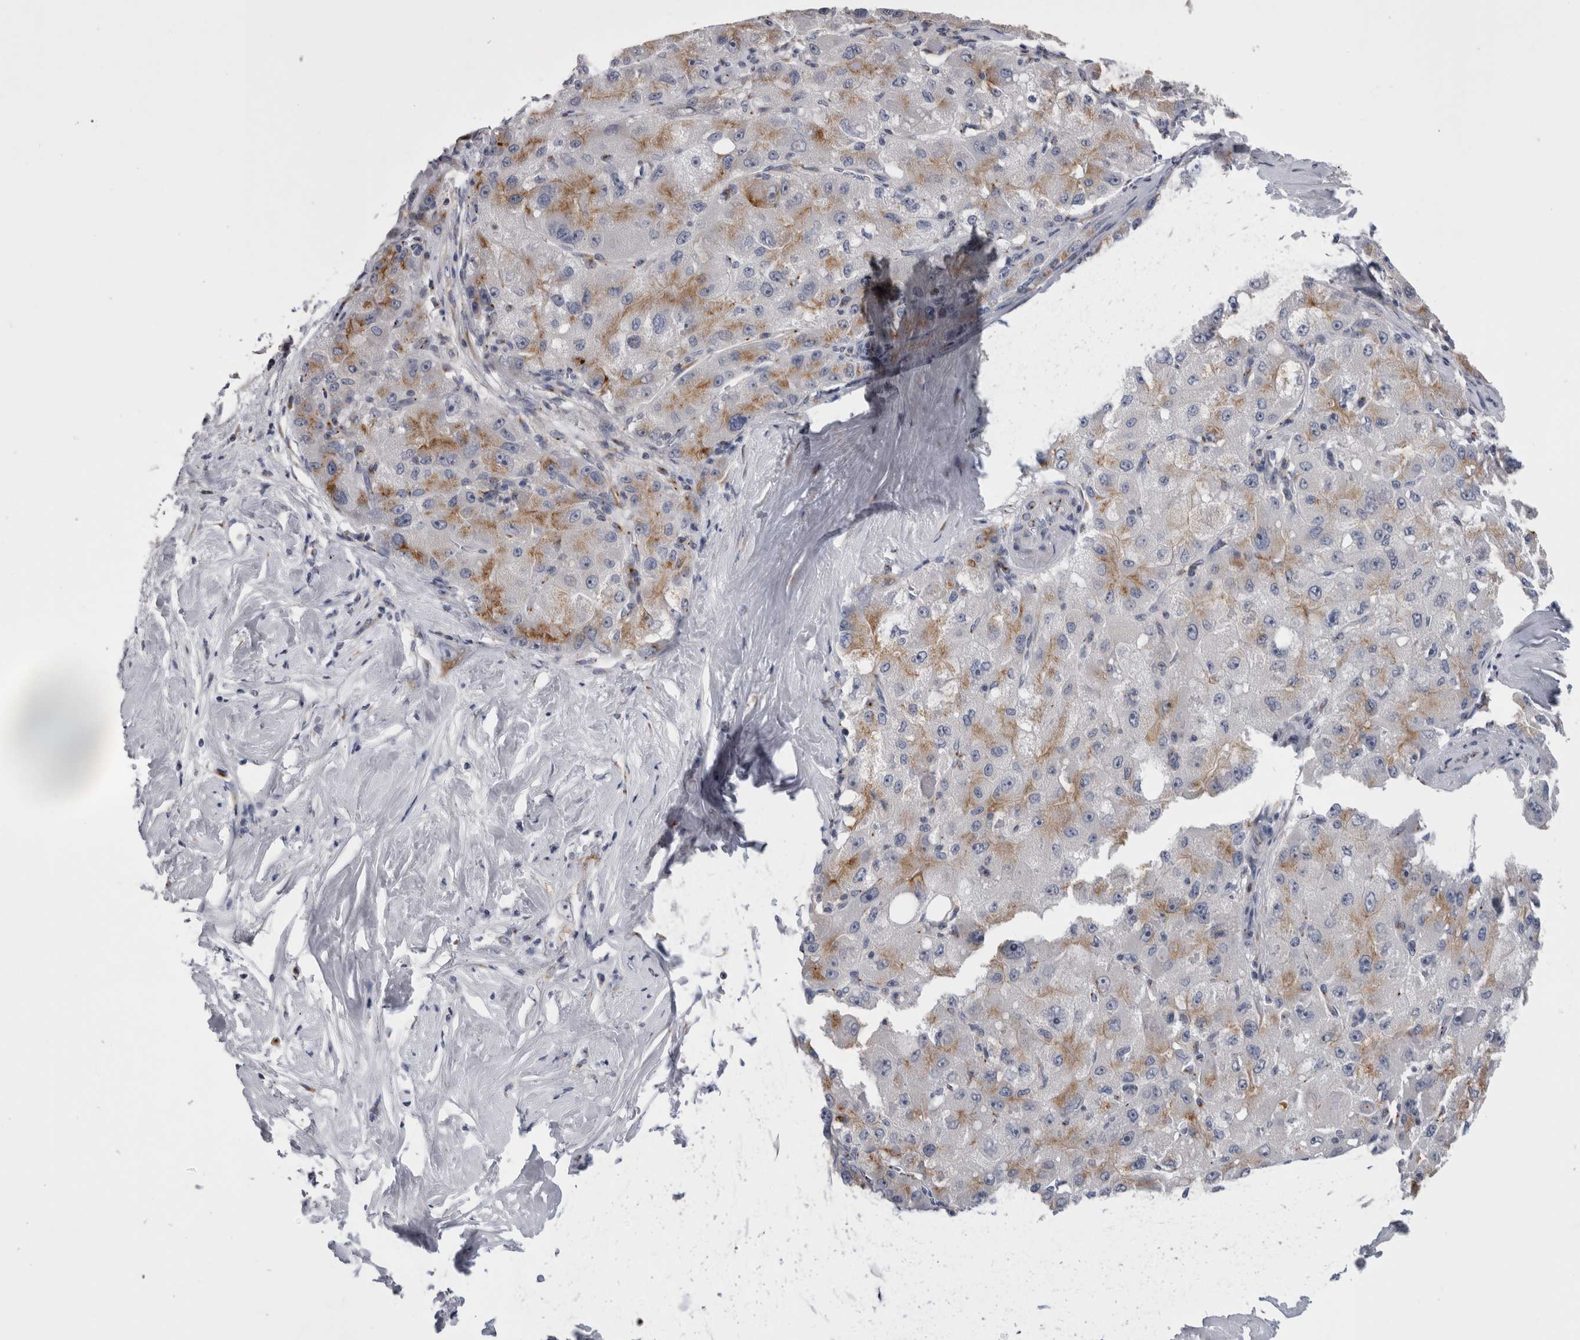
{"staining": {"intensity": "moderate", "quantity": "<25%", "location": "cytoplasmic/membranous"}, "tissue": "liver cancer", "cell_type": "Tumor cells", "image_type": "cancer", "snomed": [{"axis": "morphology", "description": "Carcinoma, Hepatocellular, NOS"}, {"axis": "topography", "description": "Liver"}], "caption": "Tumor cells show low levels of moderate cytoplasmic/membranous positivity in approximately <25% of cells in hepatocellular carcinoma (liver).", "gene": "AKAP9", "patient": {"sex": "male", "age": 80}}